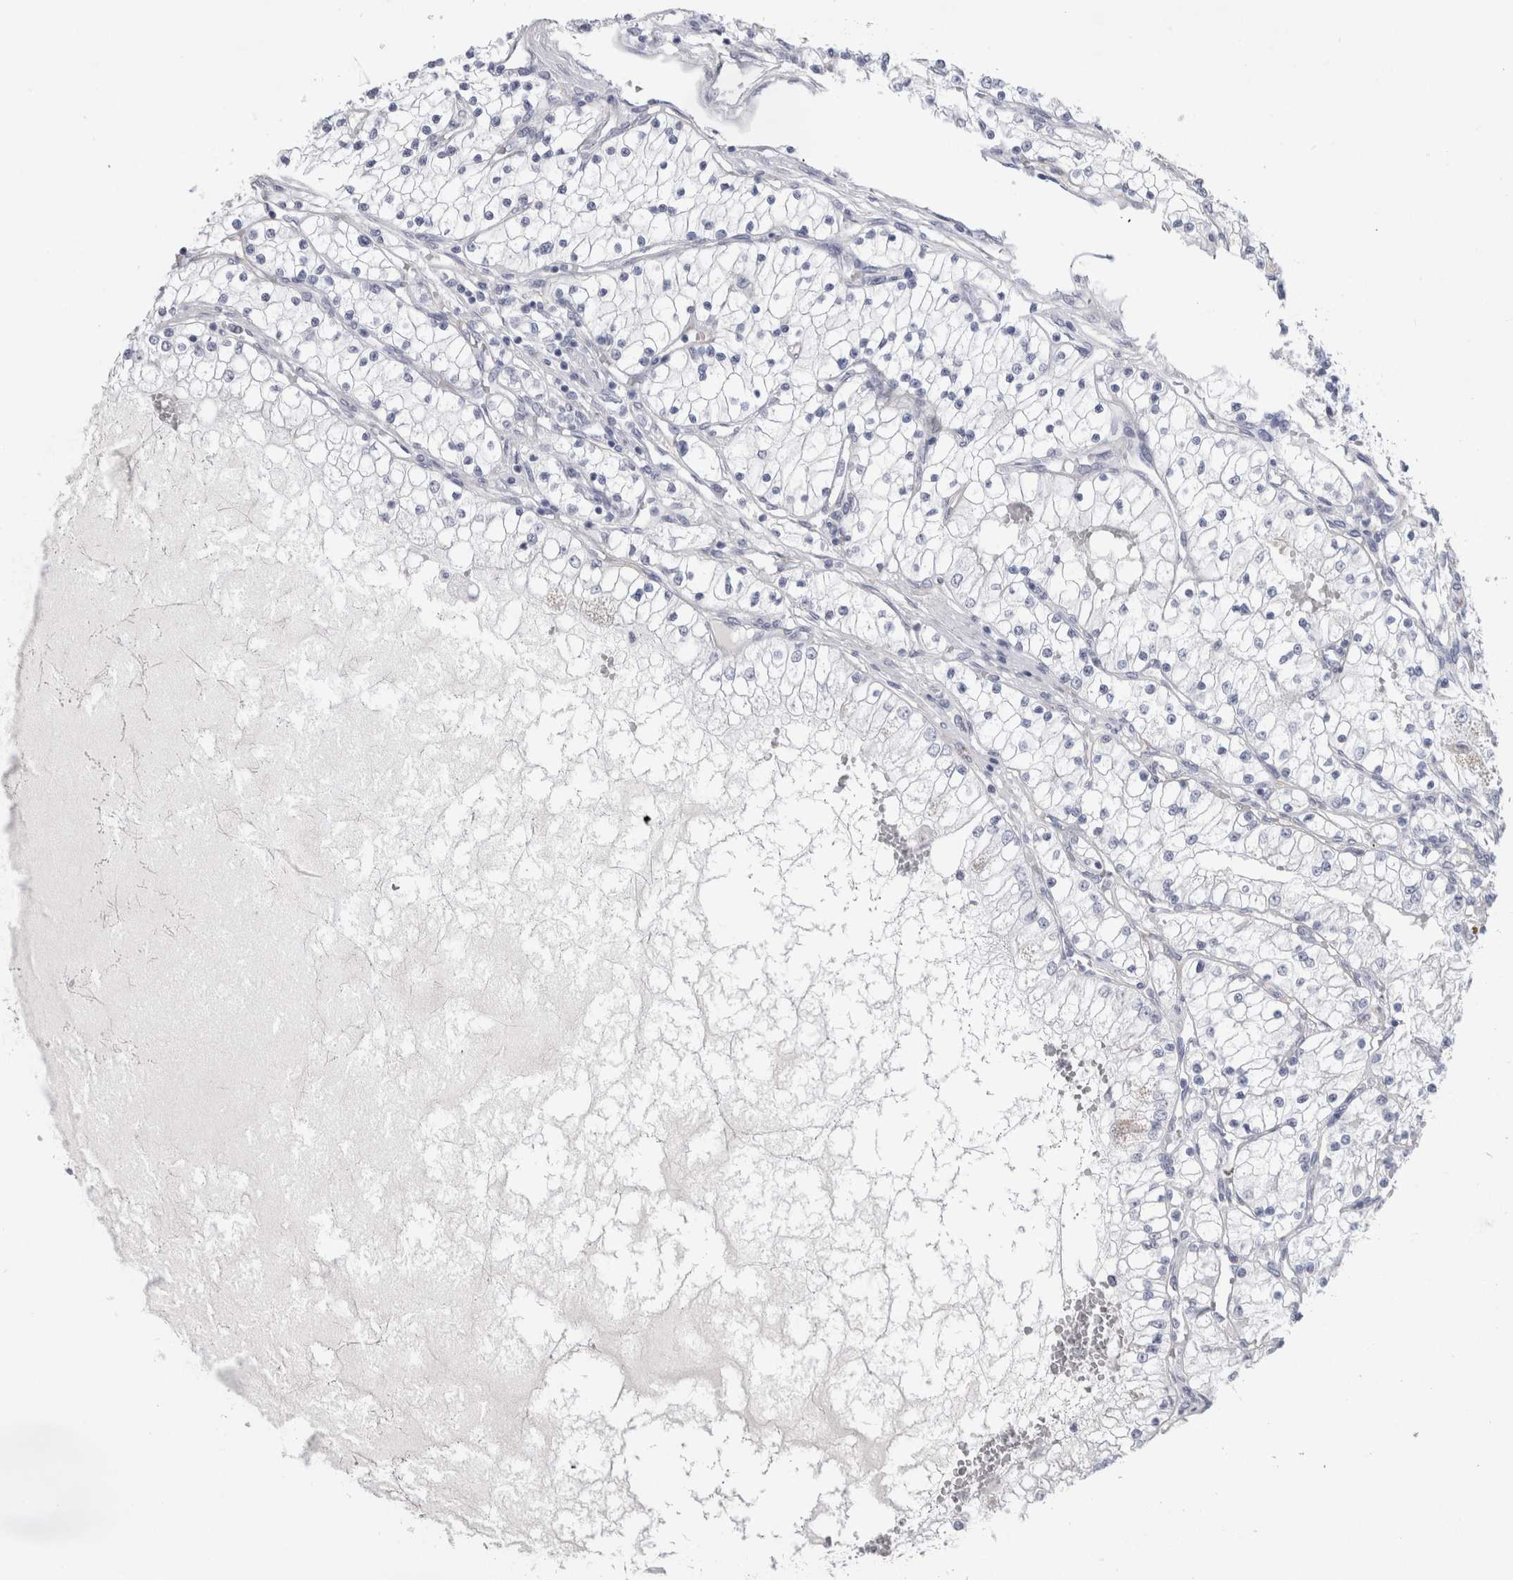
{"staining": {"intensity": "negative", "quantity": "none", "location": "none"}, "tissue": "renal cancer", "cell_type": "Tumor cells", "image_type": "cancer", "snomed": [{"axis": "morphology", "description": "Adenocarcinoma, NOS"}, {"axis": "topography", "description": "Kidney"}], "caption": "A high-resolution histopathology image shows IHC staining of renal cancer (adenocarcinoma), which exhibits no significant expression in tumor cells.", "gene": "CDH17", "patient": {"sex": "male", "age": 68}}